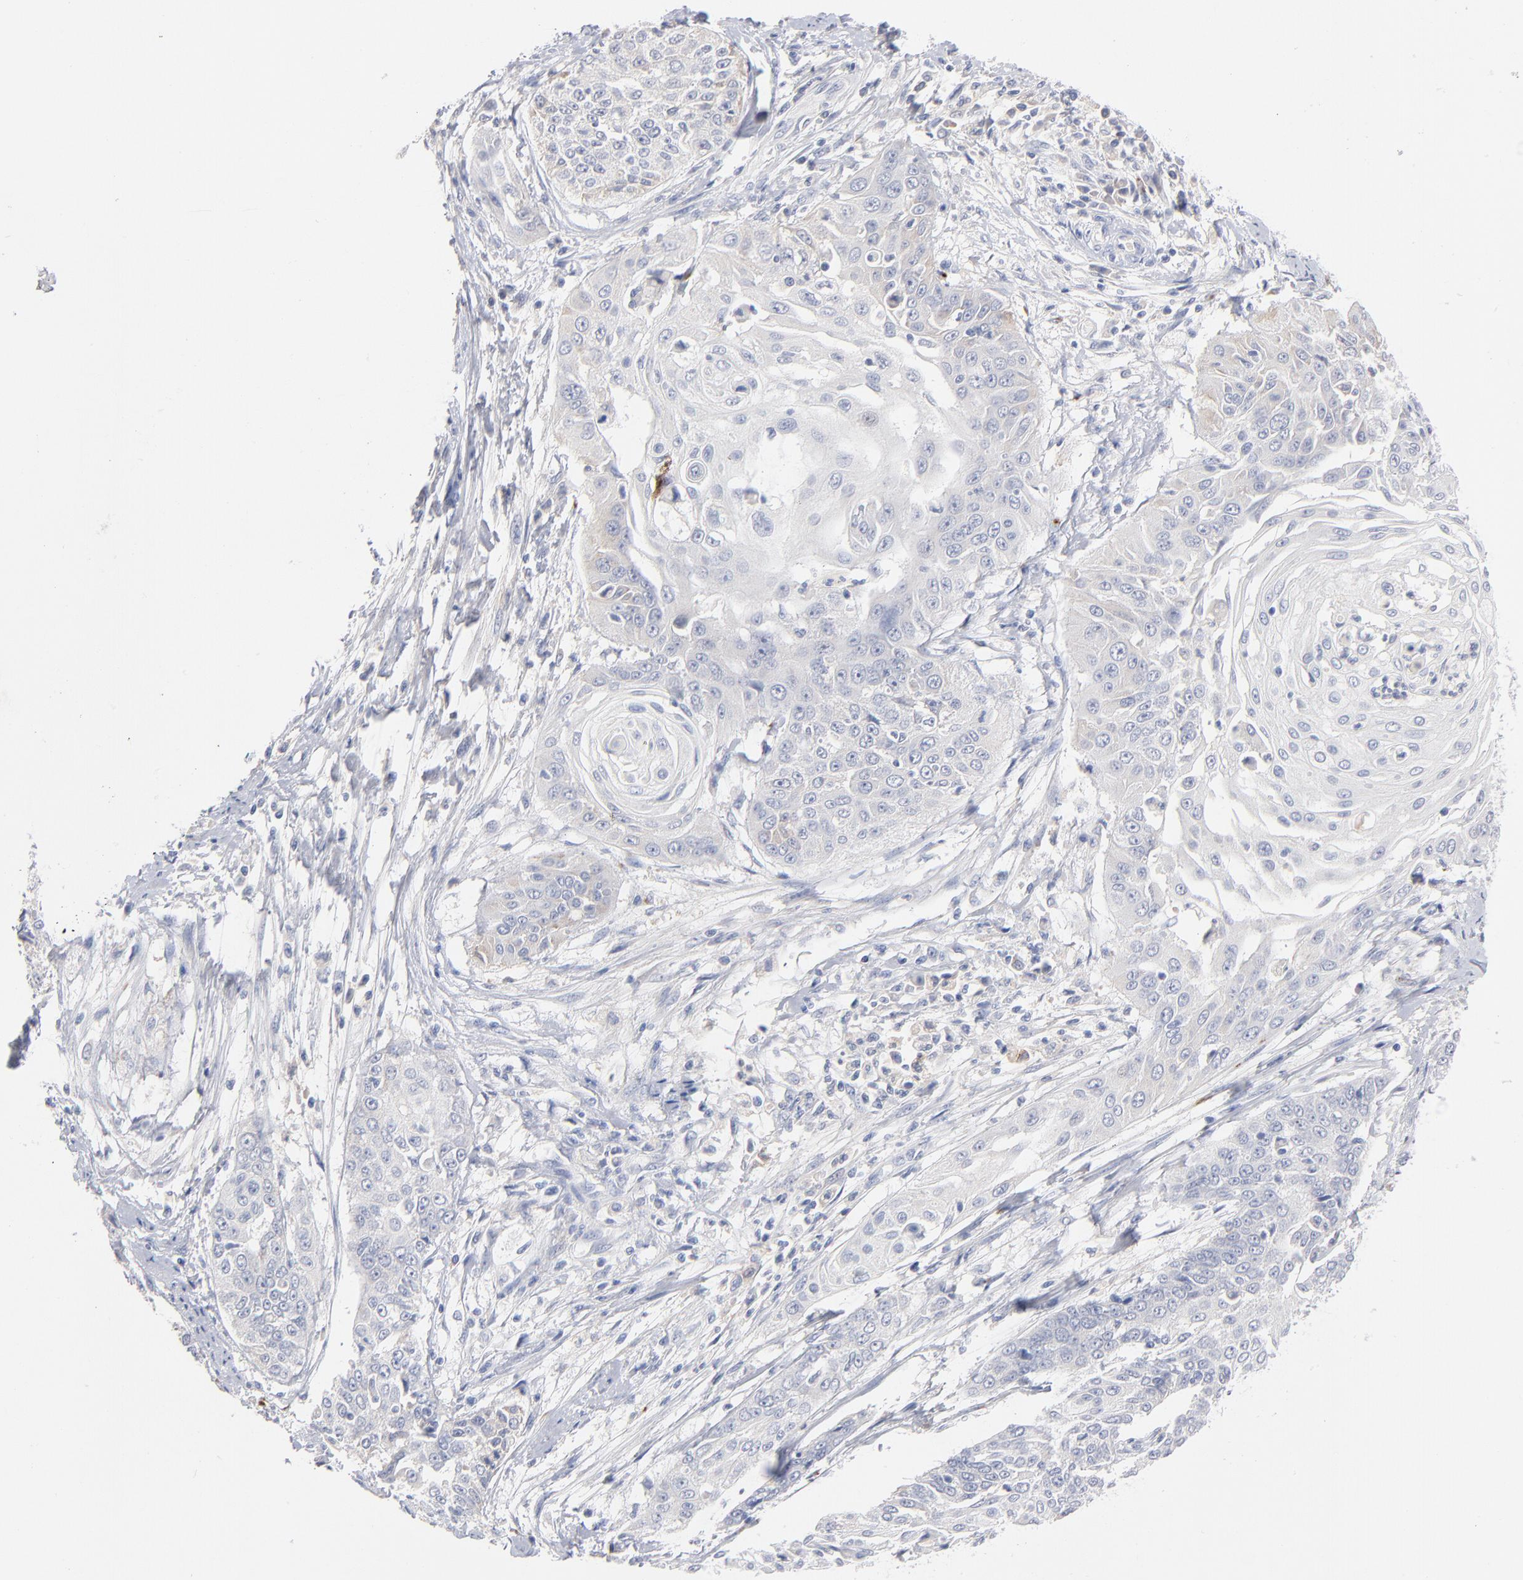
{"staining": {"intensity": "negative", "quantity": "none", "location": "none"}, "tissue": "cervical cancer", "cell_type": "Tumor cells", "image_type": "cancer", "snomed": [{"axis": "morphology", "description": "Squamous cell carcinoma, NOS"}, {"axis": "topography", "description": "Cervix"}], "caption": "Tumor cells show no significant positivity in cervical cancer.", "gene": "F12", "patient": {"sex": "female", "age": 64}}